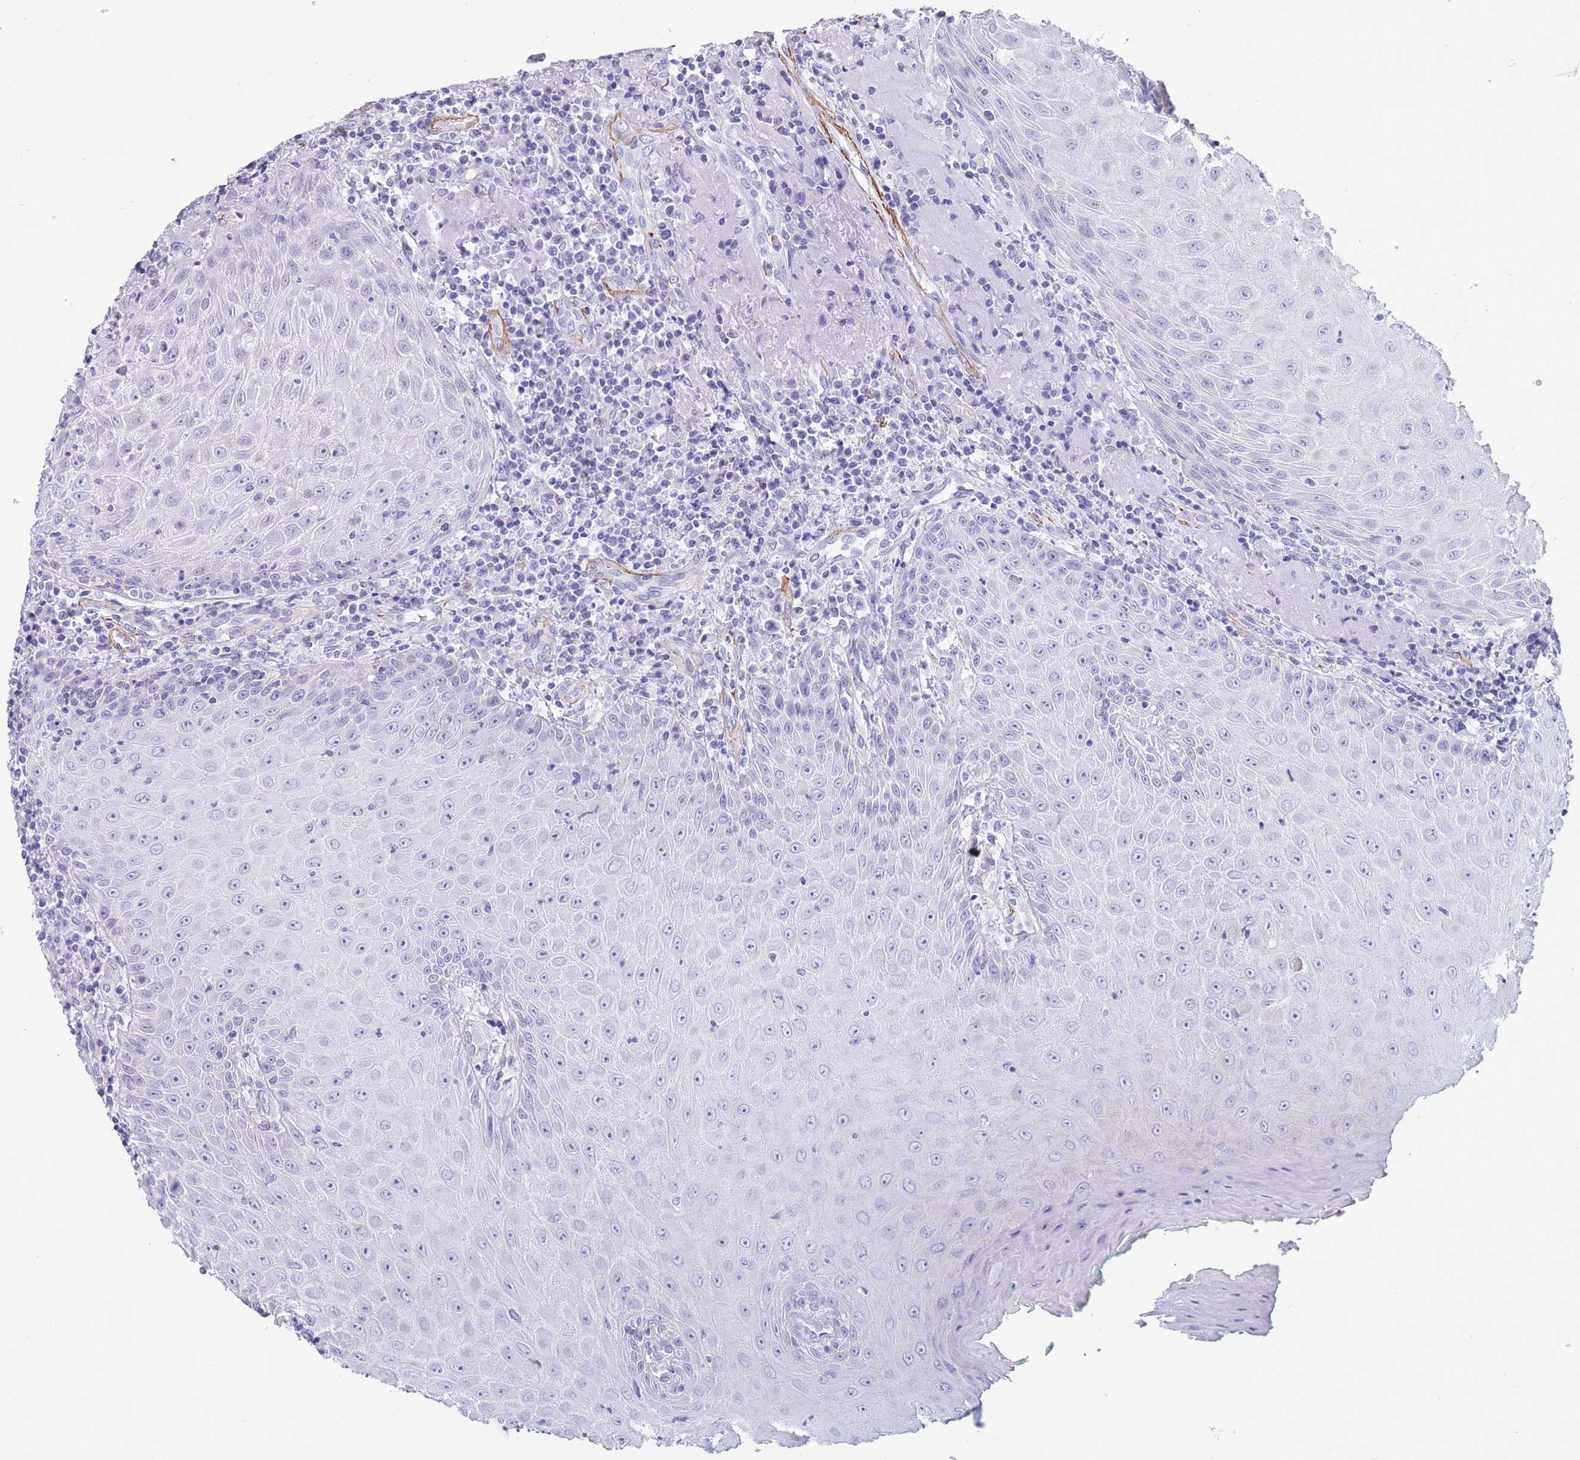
{"staining": {"intensity": "negative", "quantity": "none", "location": "none"}, "tissue": "head and neck cancer", "cell_type": "Tumor cells", "image_type": "cancer", "snomed": [{"axis": "morphology", "description": "Normal tissue, NOS"}, {"axis": "morphology", "description": "Squamous cell carcinoma, NOS"}, {"axis": "topography", "description": "Oral tissue"}, {"axis": "topography", "description": "Head-Neck"}], "caption": "Immunohistochemistry micrograph of neoplastic tissue: head and neck cancer (squamous cell carcinoma) stained with DAB displays no significant protein positivity in tumor cells.", "gene": "FPGS", "patient": {"sex": "female", "age": 70}}